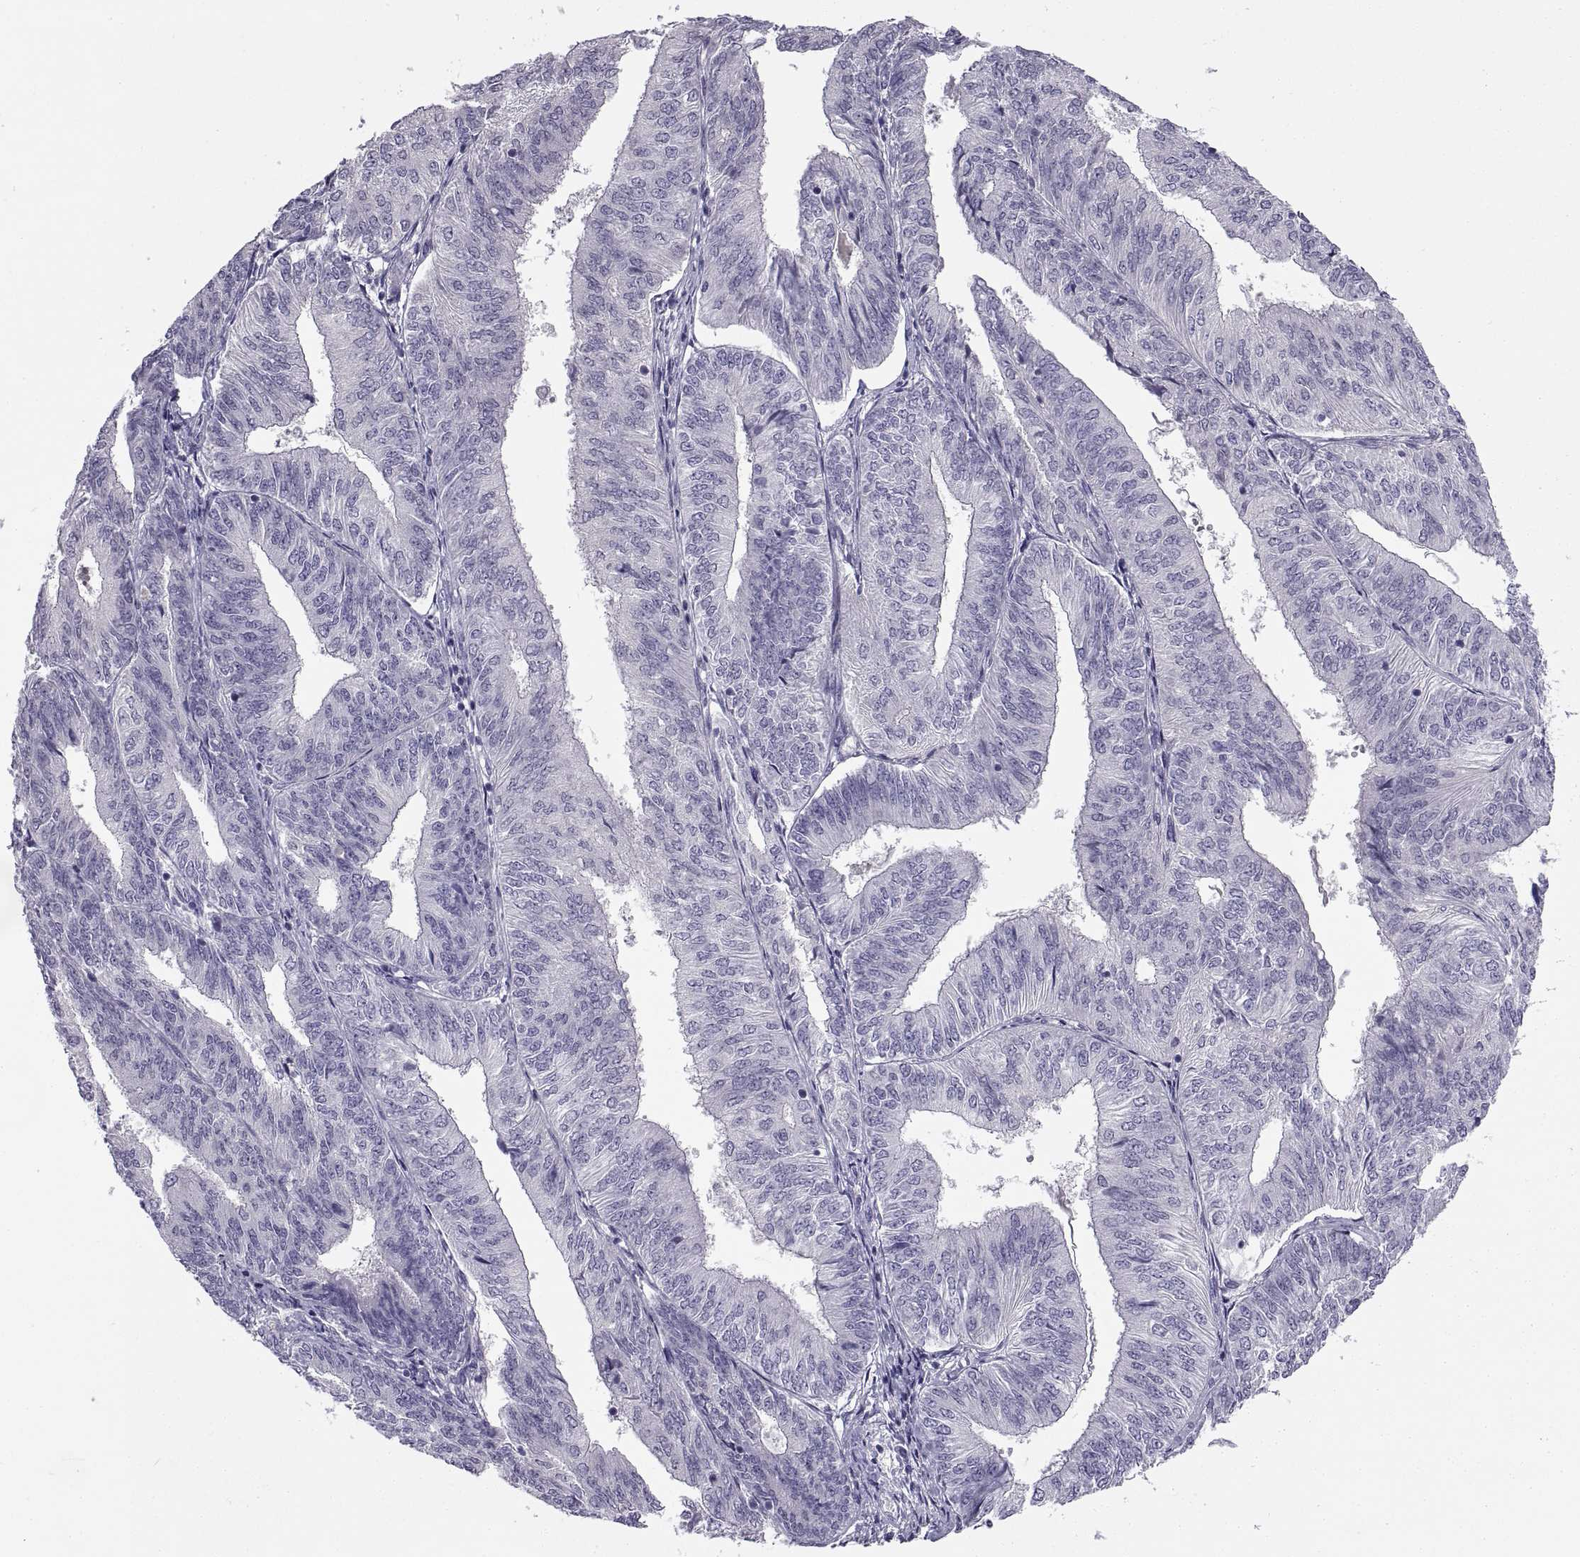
{"staining": {"intensity": "negative", "quantity": "none", "location": "none"}, "tissue": "endometrial cancer", "cell_type": "Tumor cells", "image_type": "cancer", "snomed": [{"axis": "morphology", "description": "Adenocarcinoma, NOS"}, {"axis": "topography", "description": "Endometrium"}], "caption": "Immunohistochemical staining of human adenocarcinoma (endometrial) shows no significant staining in tumor cells.", "gene": "BSPH1", "patient": {"sex": "female", "age": 58}}